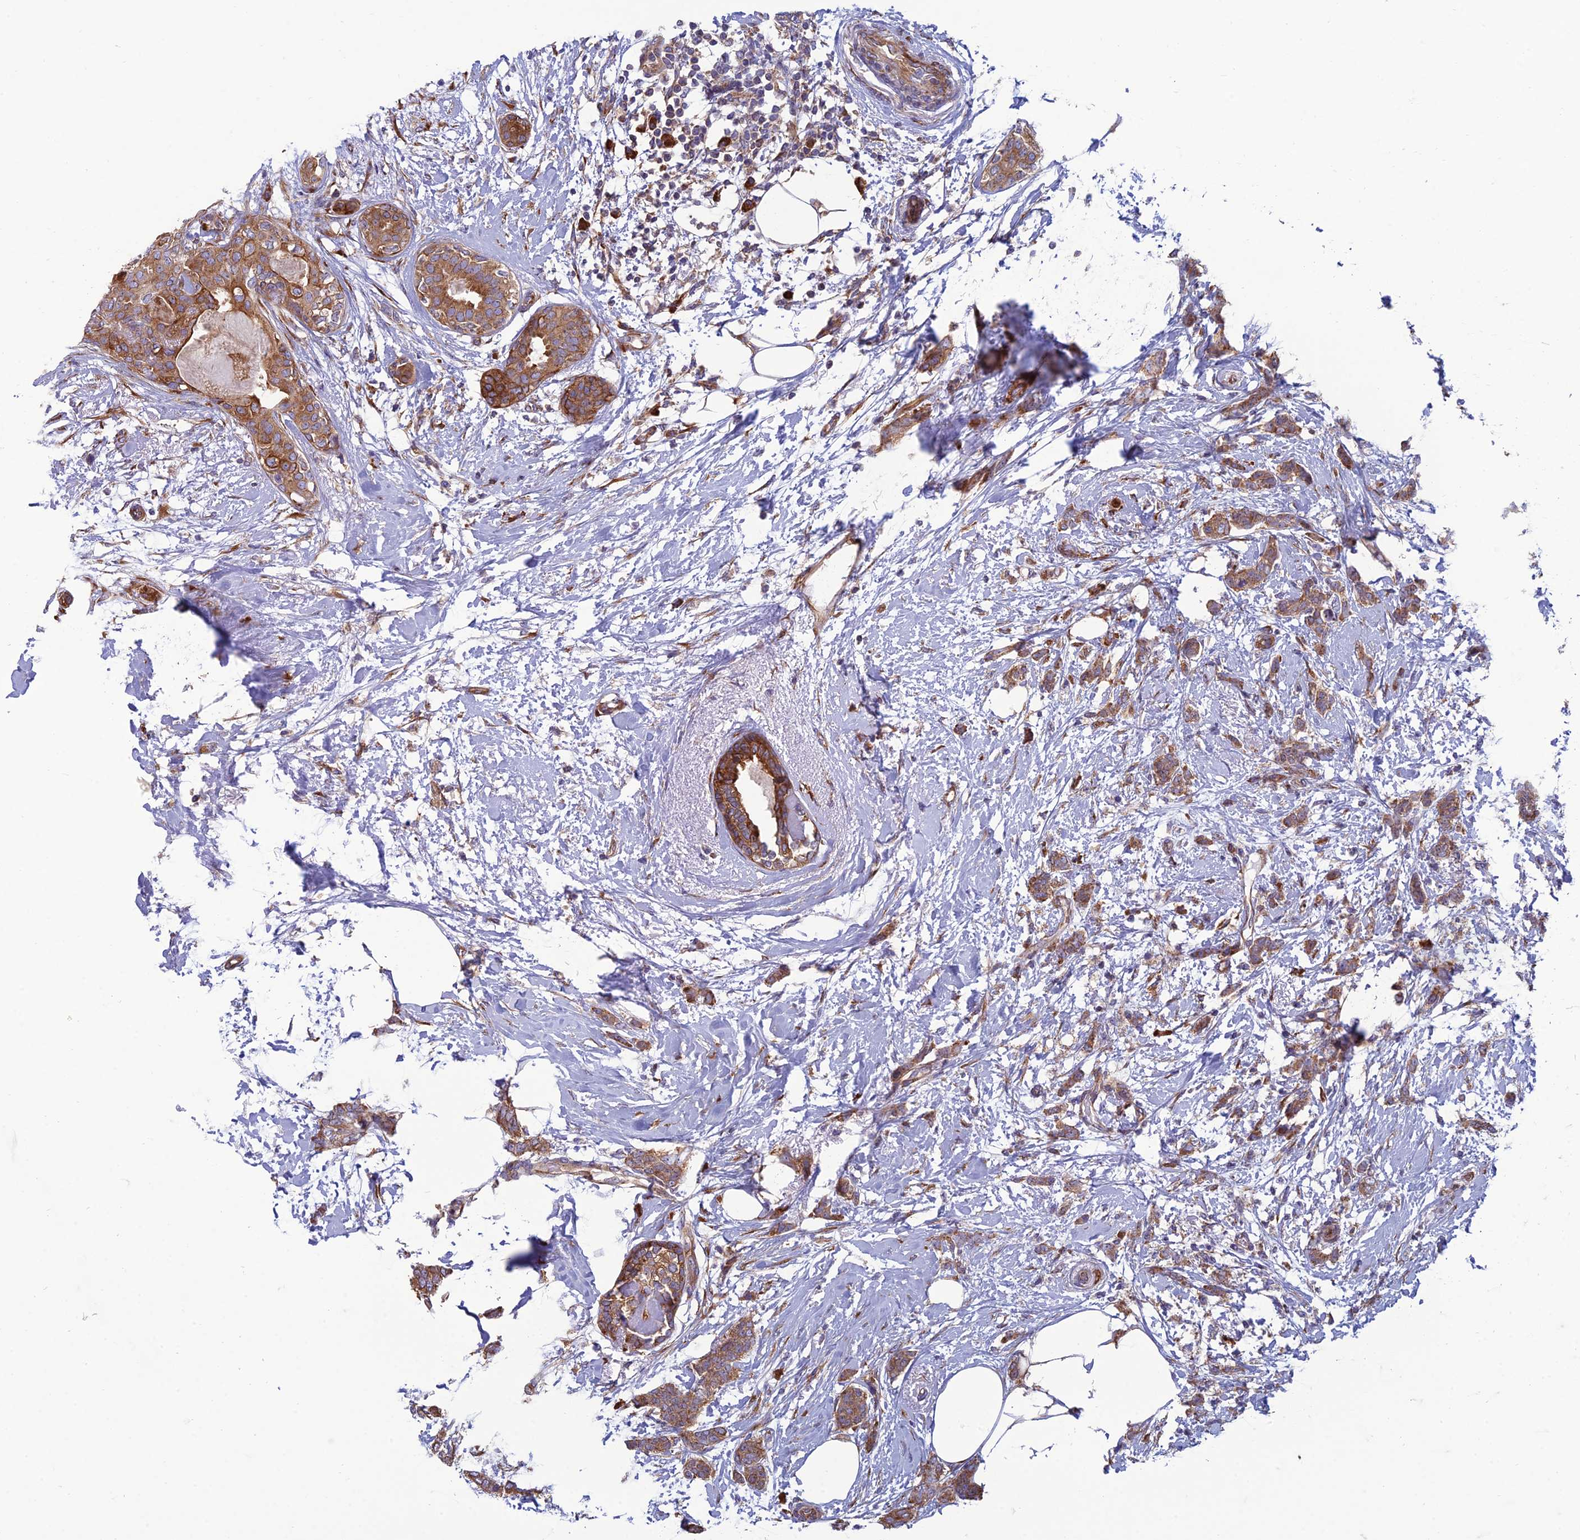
{"staining": {"intensity": "moderate", "quantity": ">75%", "location": "cytoplasmic/membranous"}, "tissue": "breast cancer", "cell_type": "Tumor cells", "image_type": "cancer", "snomed": [{"axis": "morphology", "description": "Duct carcinoma"}, {"axis": "topography", "description": "Breast"}], "caption": "Tumor cells display moderate cytoplasmic/membranous expression in approximately >75% of cells in breast cancer. Nuclei are stained in blue.", "gene": "RPL17-C18orf32", "patient": {"sex": "female", "age": 72}}